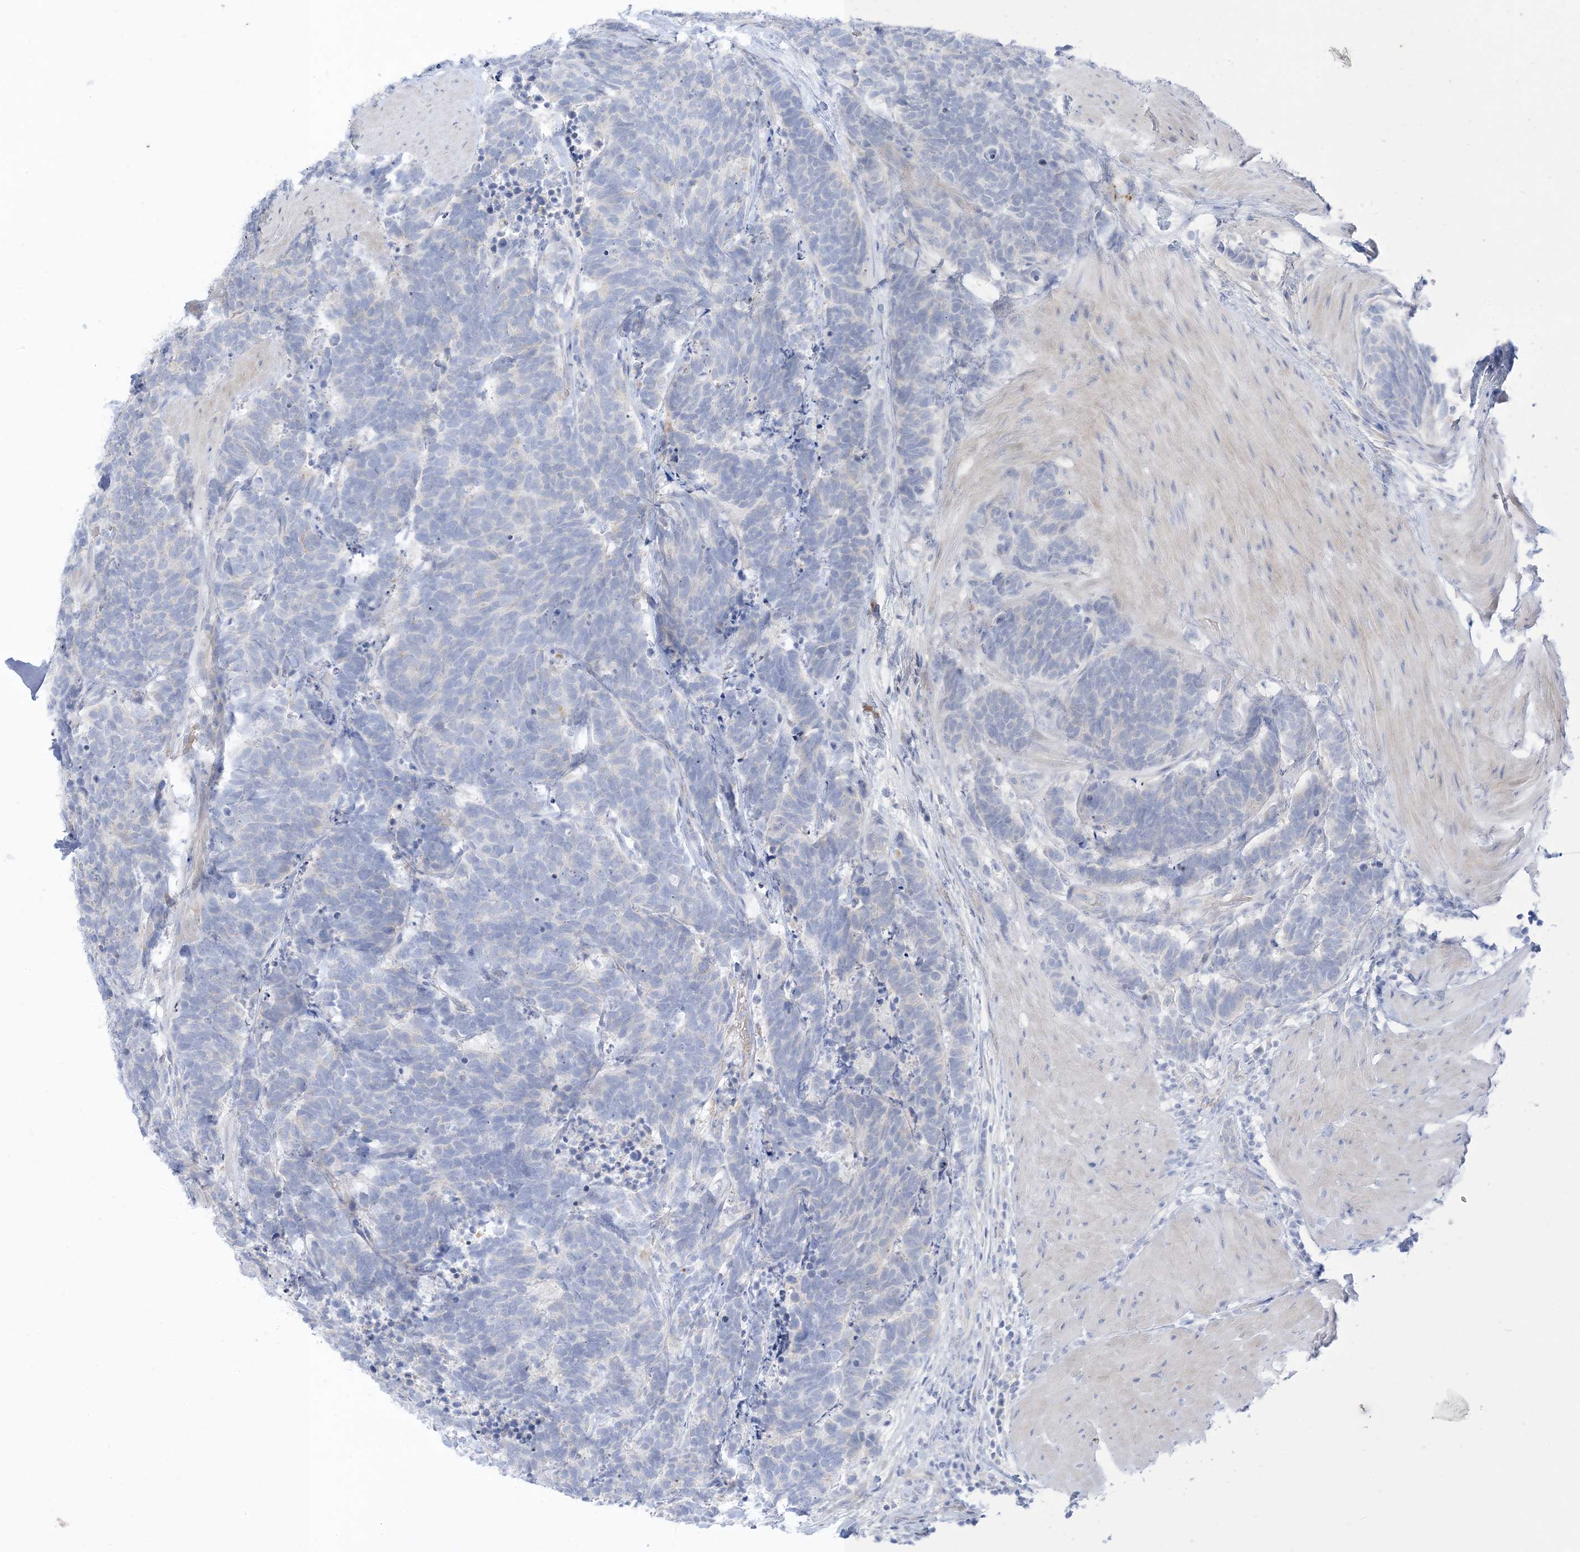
{"staining": {"intensity": "negative", "quantity": "none", "location": "none"}, "tissue": "carcinoid", "cell_type": "Tumor cells", "image_type": "cancer", "snomed": [{"axis": "morphology", "description": "Carcinoma, NOS"}, {"axis": "morphology", "description": "Carcinoid, malignant, NOS"}, {"axis": "topography", "description": "Urinary bladder"}], "caption": "This is an IHC micrograph of human carcinoid. There is no expression in tumor cells.", "gene": "XIRP2", "patient": {"sex": "male", "age": 57}}